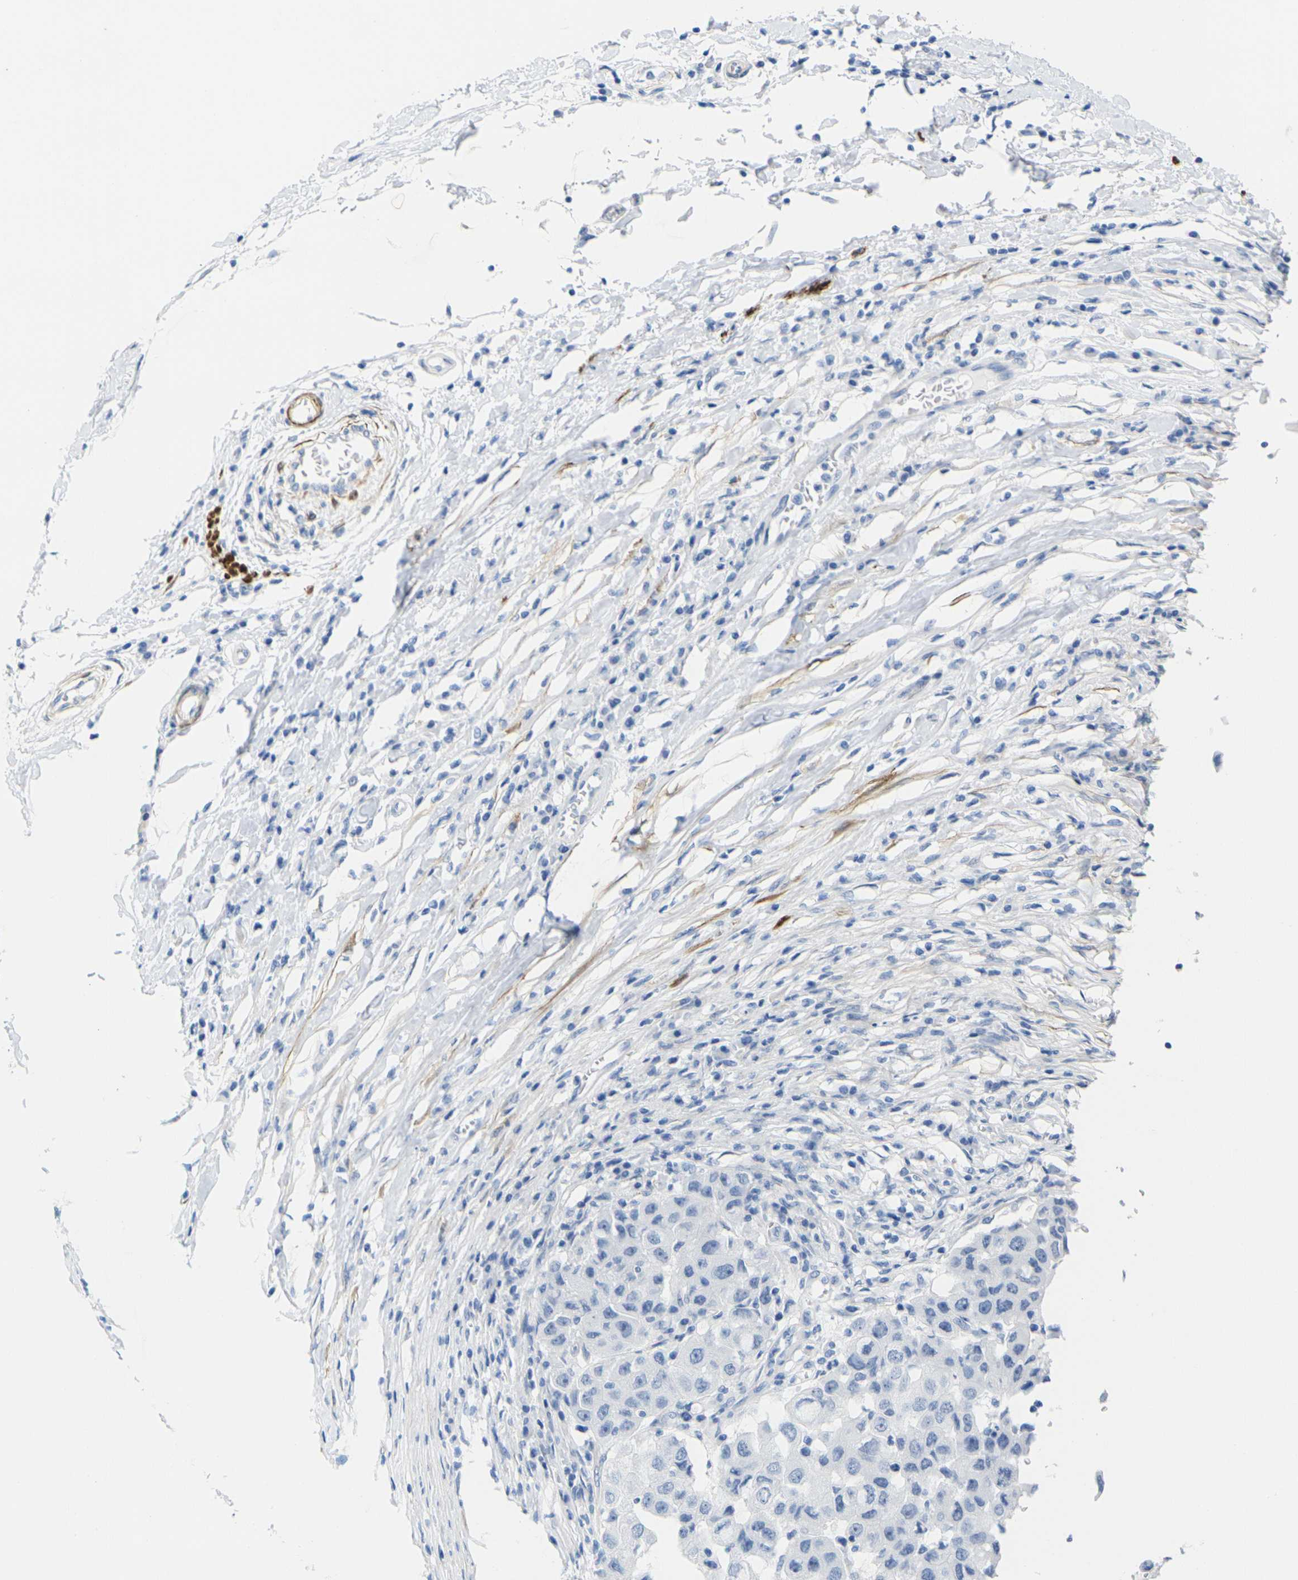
{"staining": {"intensity": "negative", "quantity": "none", "location": "none"}, "tissue": "breast cancer", "cell_type": "Tumor cells", "image_type": "cancer", "snomed": [{"axis": "morphology", "description": "Duct carcinoma"}, {"axis": "topography", "description": "Breast"}], "caption": "A high-resolution histopathology image shows immunohistochemistry (IHC) staining of breast cancer (intraductal carcinoma), which displays no significant staining in tumor cells.", "gene": "CNN1", "patient": {"sex": "female", "age": 27}}